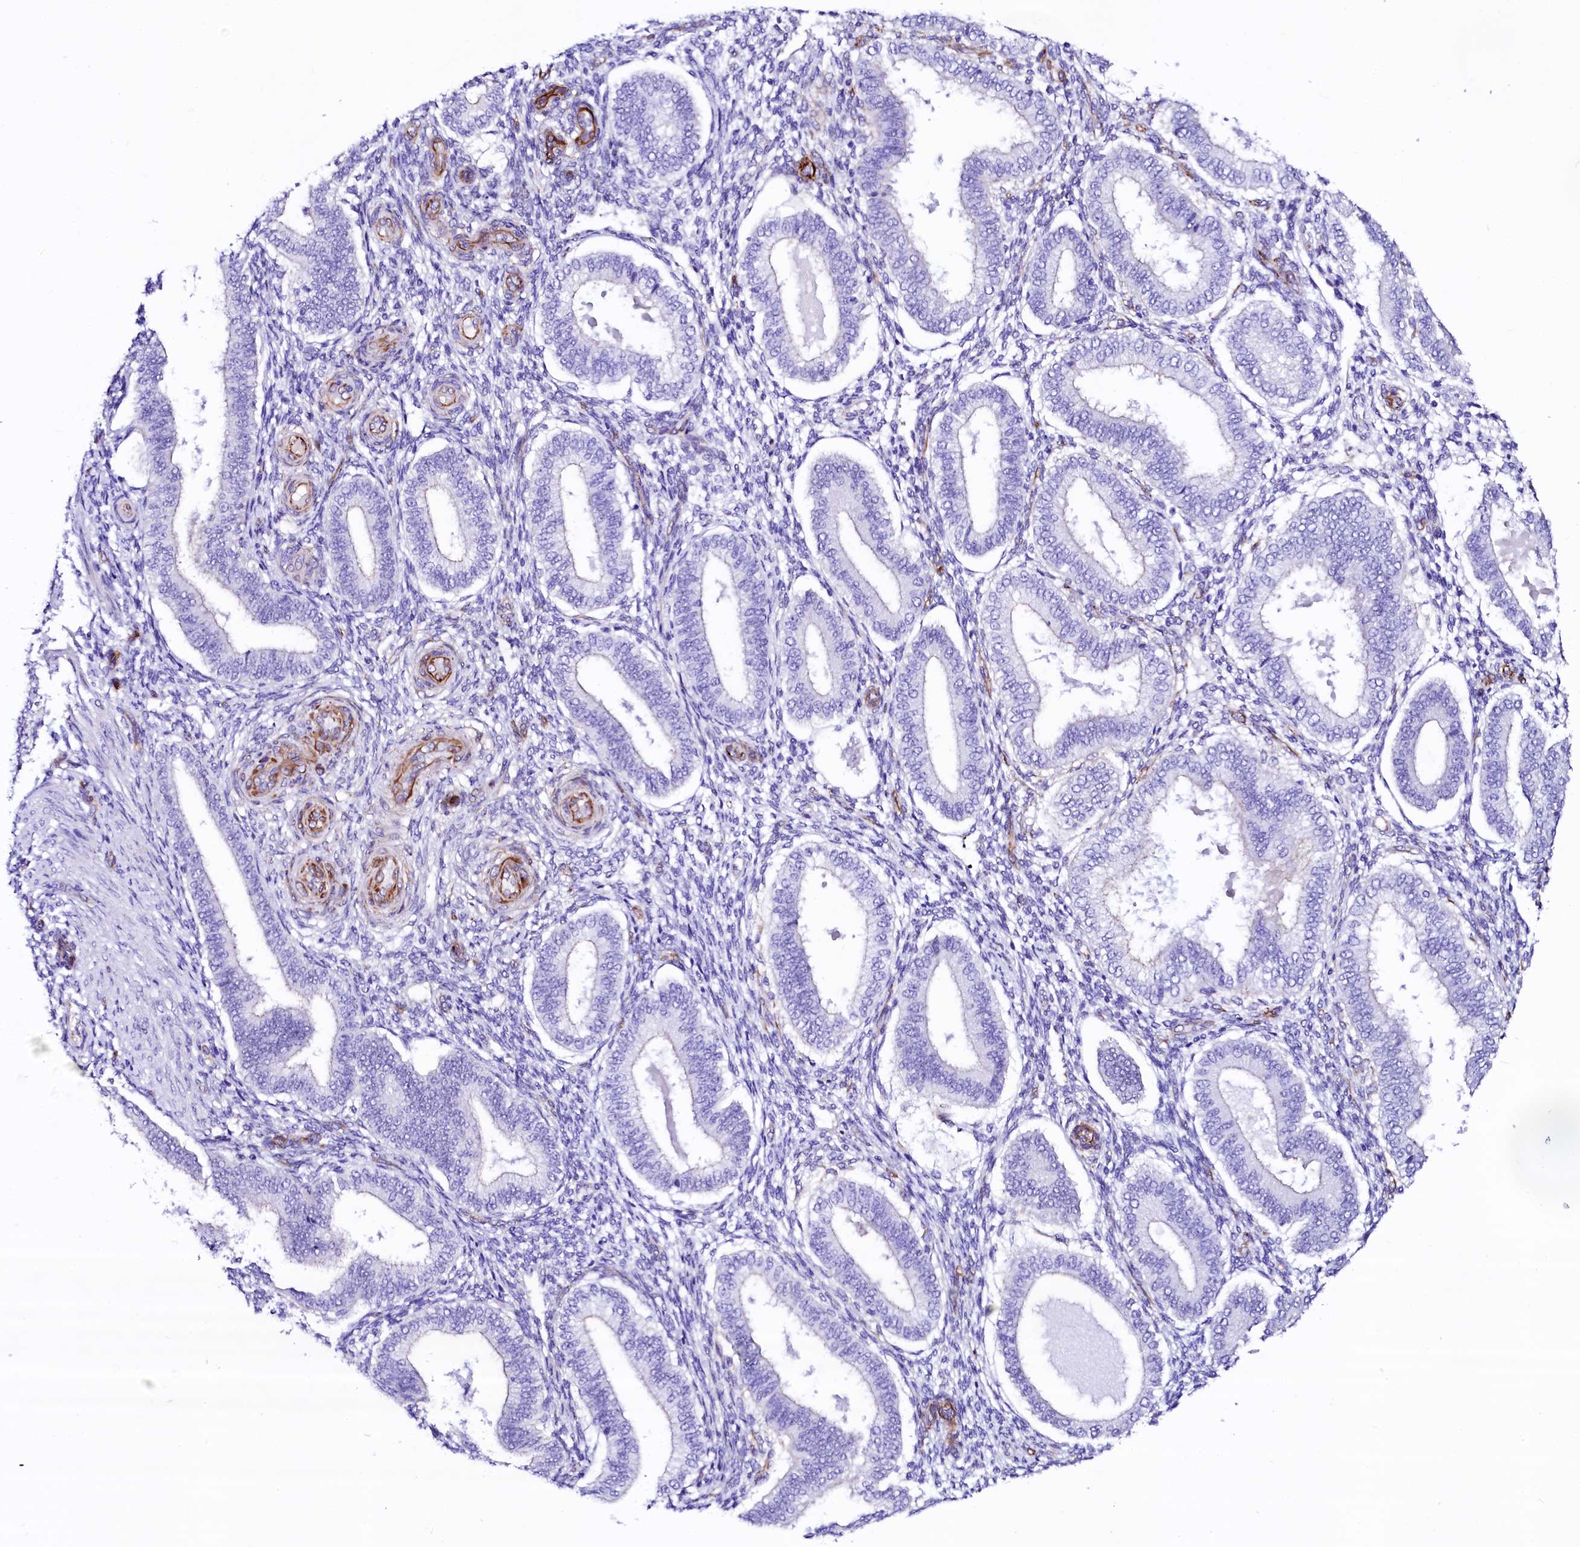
{"staining": {"intensity": "negative", "quantity": "none", "location": "none"}, "tissue": "endometrium", "cell_type": "Cells in endometrial stroma", "image_type": "normal", "snomed": [{"axis": "morphology", "description": "Normal tissue, NOS"}, {"axis": "topography", "description": "Endometrium"}], "caption": "The image displays no significant staining in cells in endometrial stroma of endometrium. The staining is performed using DAB brown chromogen with nuclei counter-stained in using hematoxylin.", "gene": "SFR1", "patient": {"sex": "female", "age": 39}}